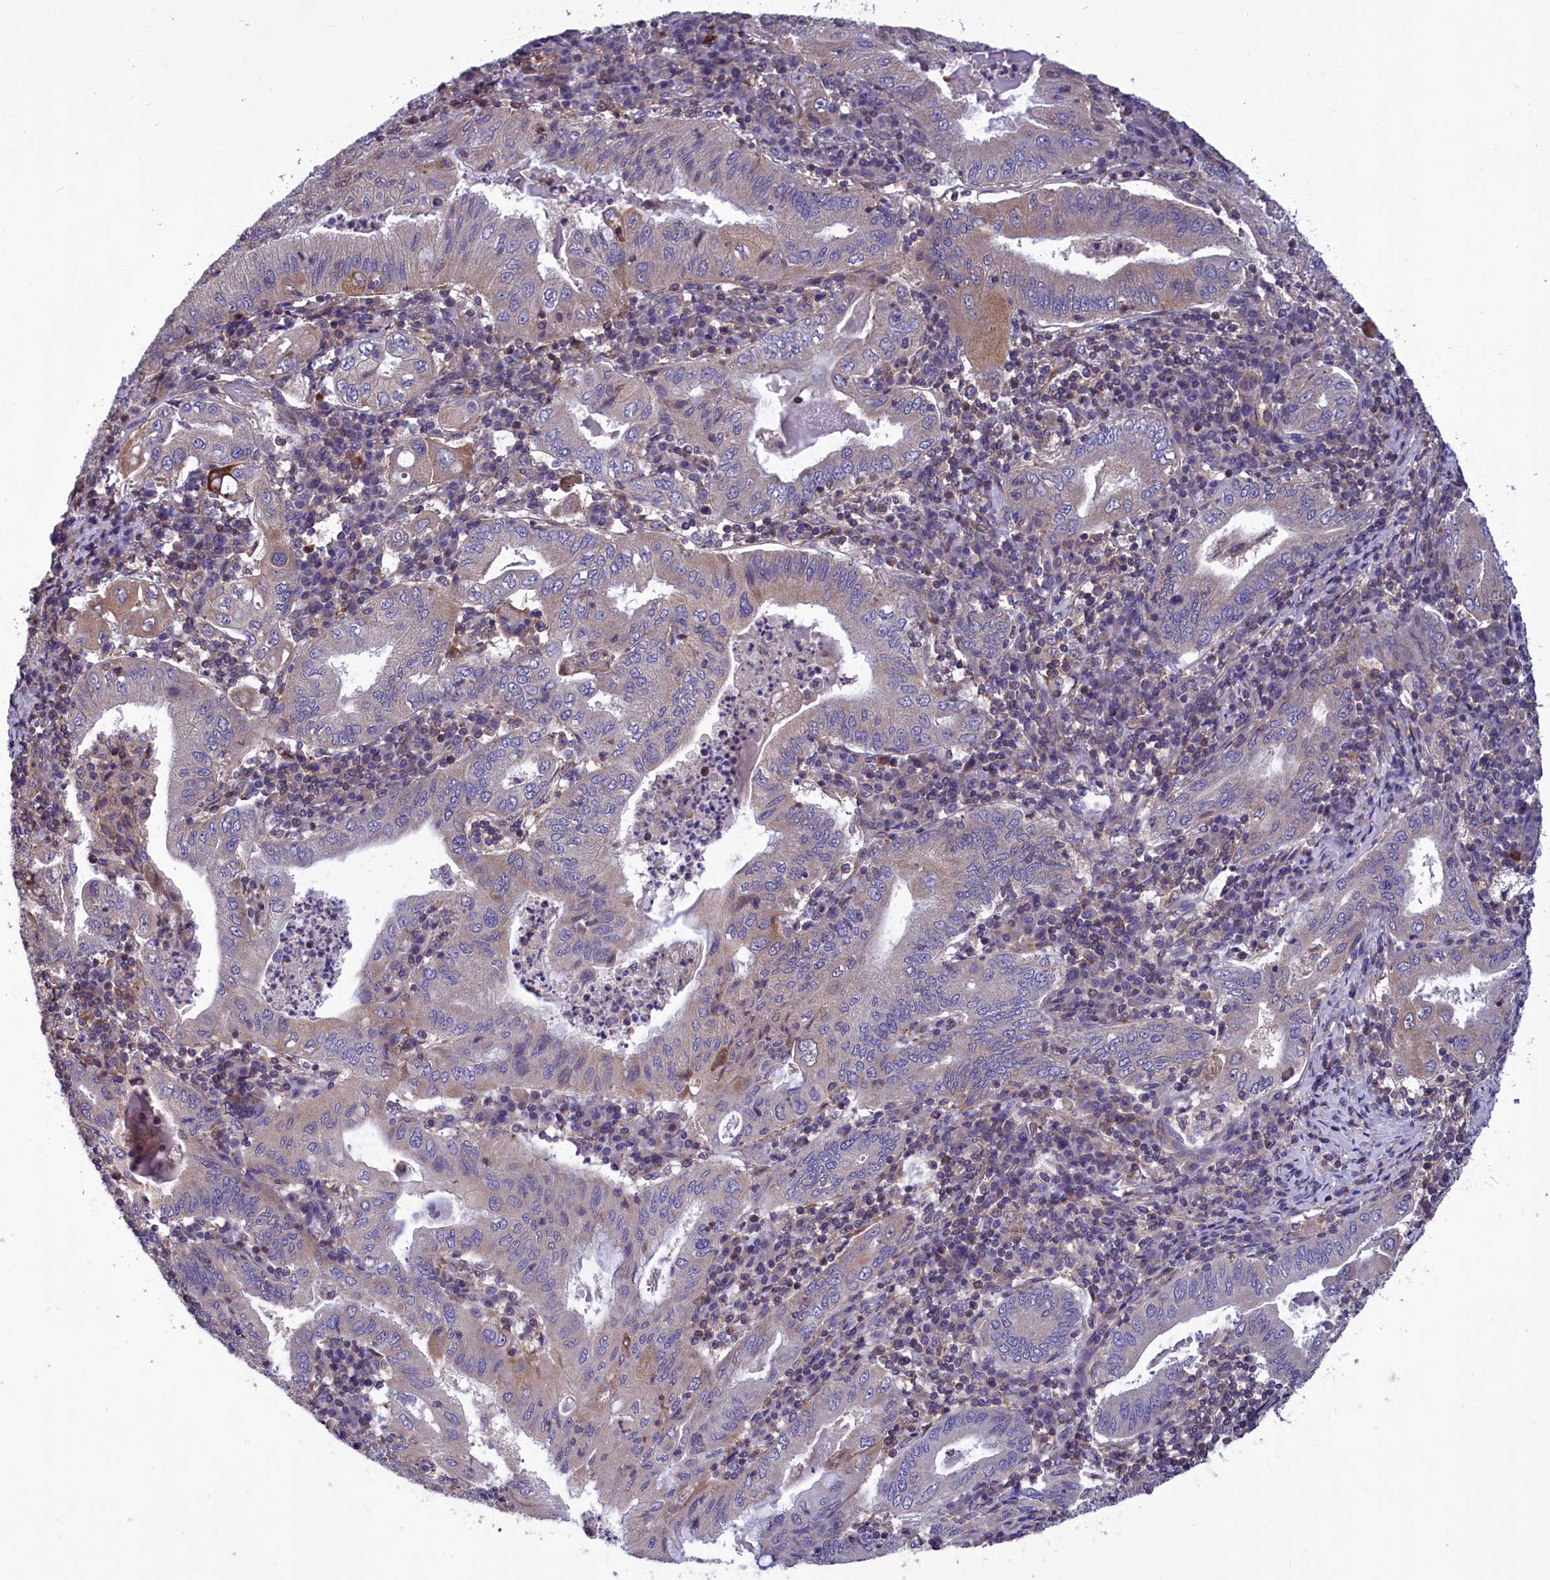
{"staining": {"intensity": "weak", "quantity": "<25%", "location": "cytoplasmic/membranous"}, "tissue": "stomach cancer", "cell_type": "Tumor cells", "image_type": "cancer", "snomed": [{"axis": "morphology", "description": "Normal tissue, NOS"}, {"axis": "morphology", "description": "Adenocarcinoma, NOS"}, {"axis": "topography", "description": "Esophagus"}, {"axis": "topography", "description": "Stomach, upper"}, {"axis": "topography", "description": "Peripheral nerve tissue"}], "caption": "Tumor cells show no significant protein staining in stomach cancer (adenocarcinoma).", "gene": "AMDHD2", "patient": {"sex": "male", "age": 62}}